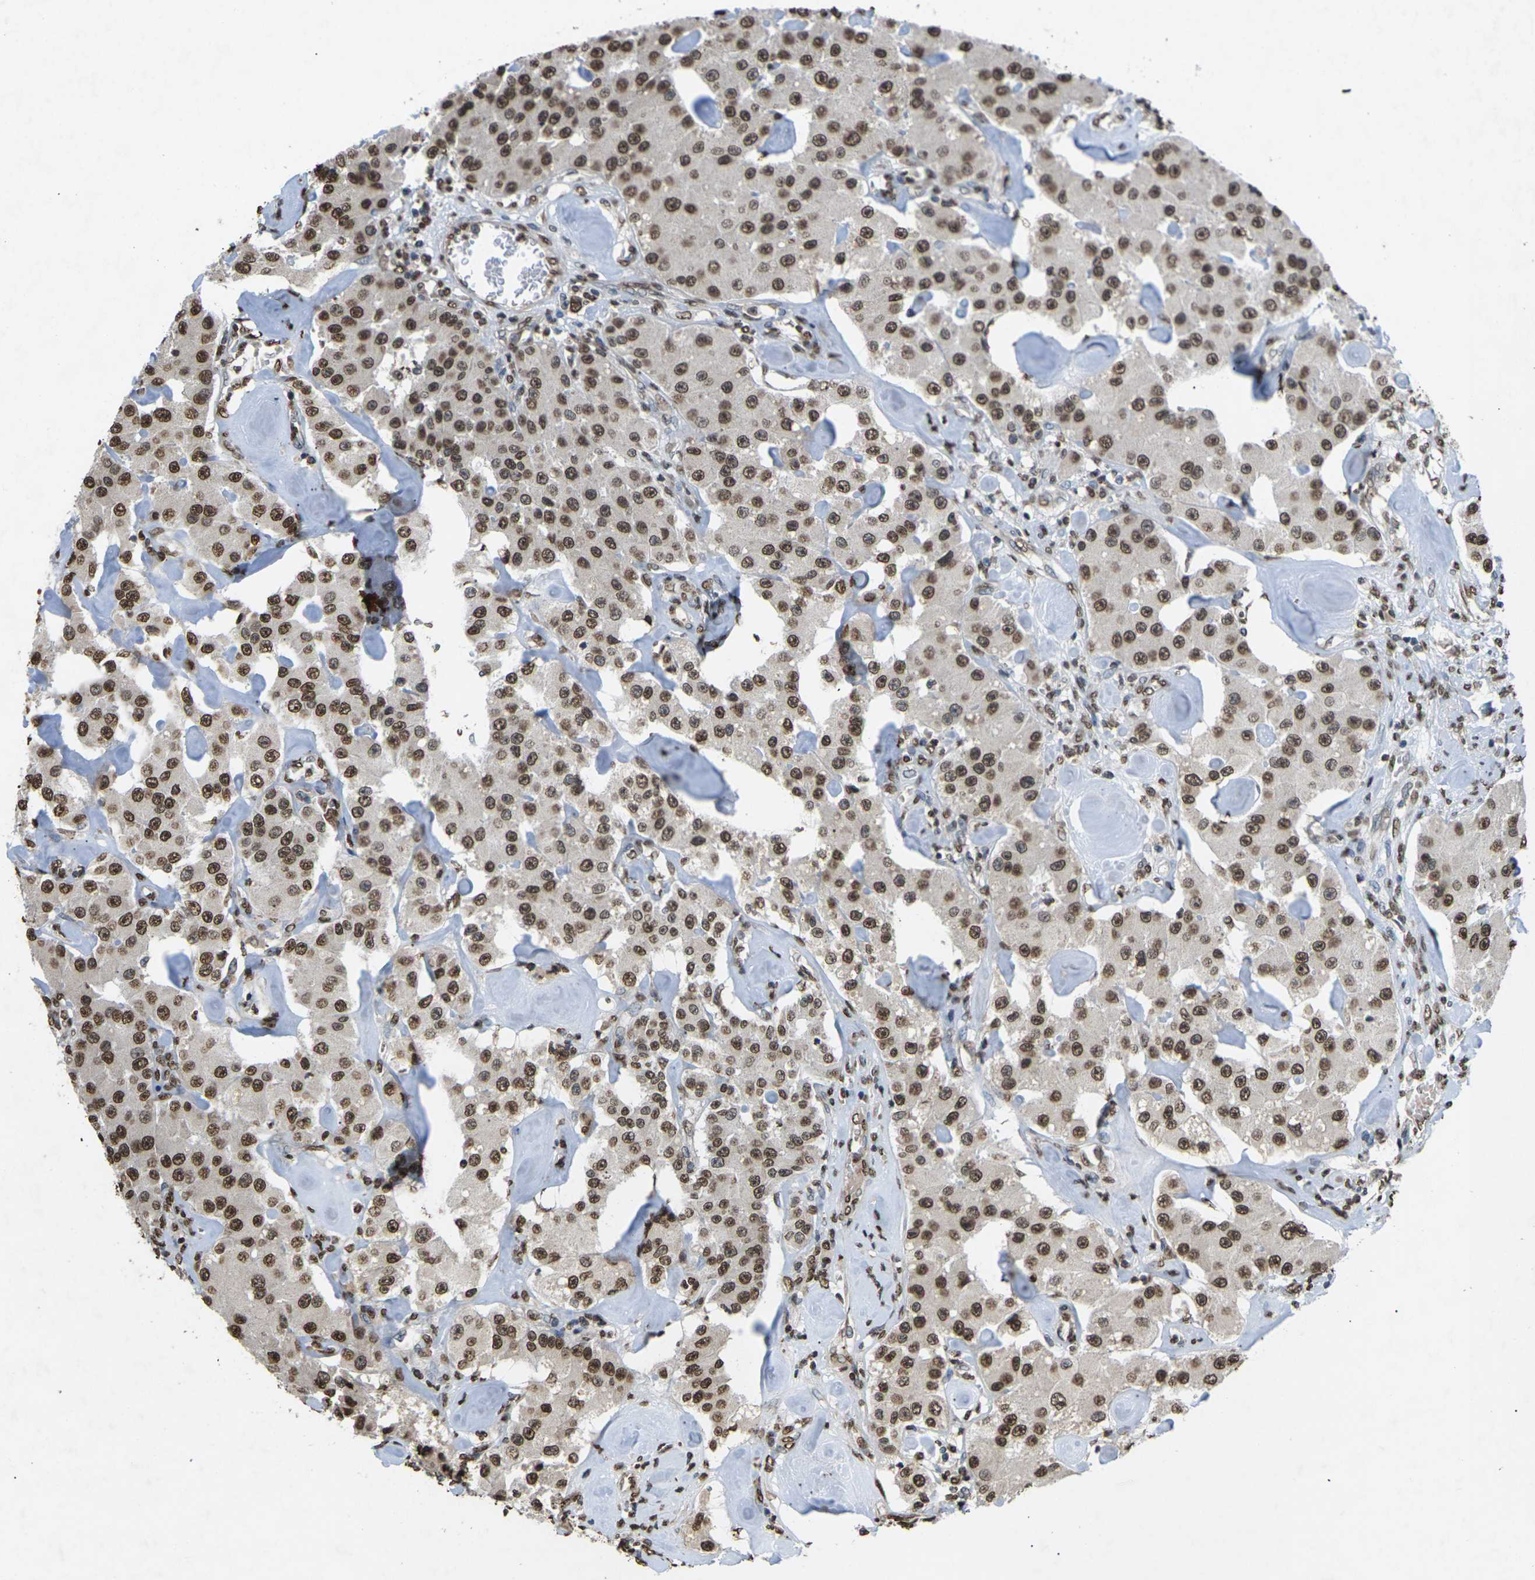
{"staining": {"intensity": "moderate", "quantity": ">75%", "location": "nuclear"}, "tissue": "carcinoid", "cell_type": "Tumor cells", "image_type": "cancer", "snomed": [{"axis": "morphology", "description": "Carcinoid, malignant, NOS"}, {"axis": "topography", "description": "Pancreas"}], "caption": "The histopathology image displays a brown stain indicating the presence of a protein in the nuclear of tumor cells in carcinoid.", "gene": "EMSY", "patient": {"sex": "male", "age": 41}}